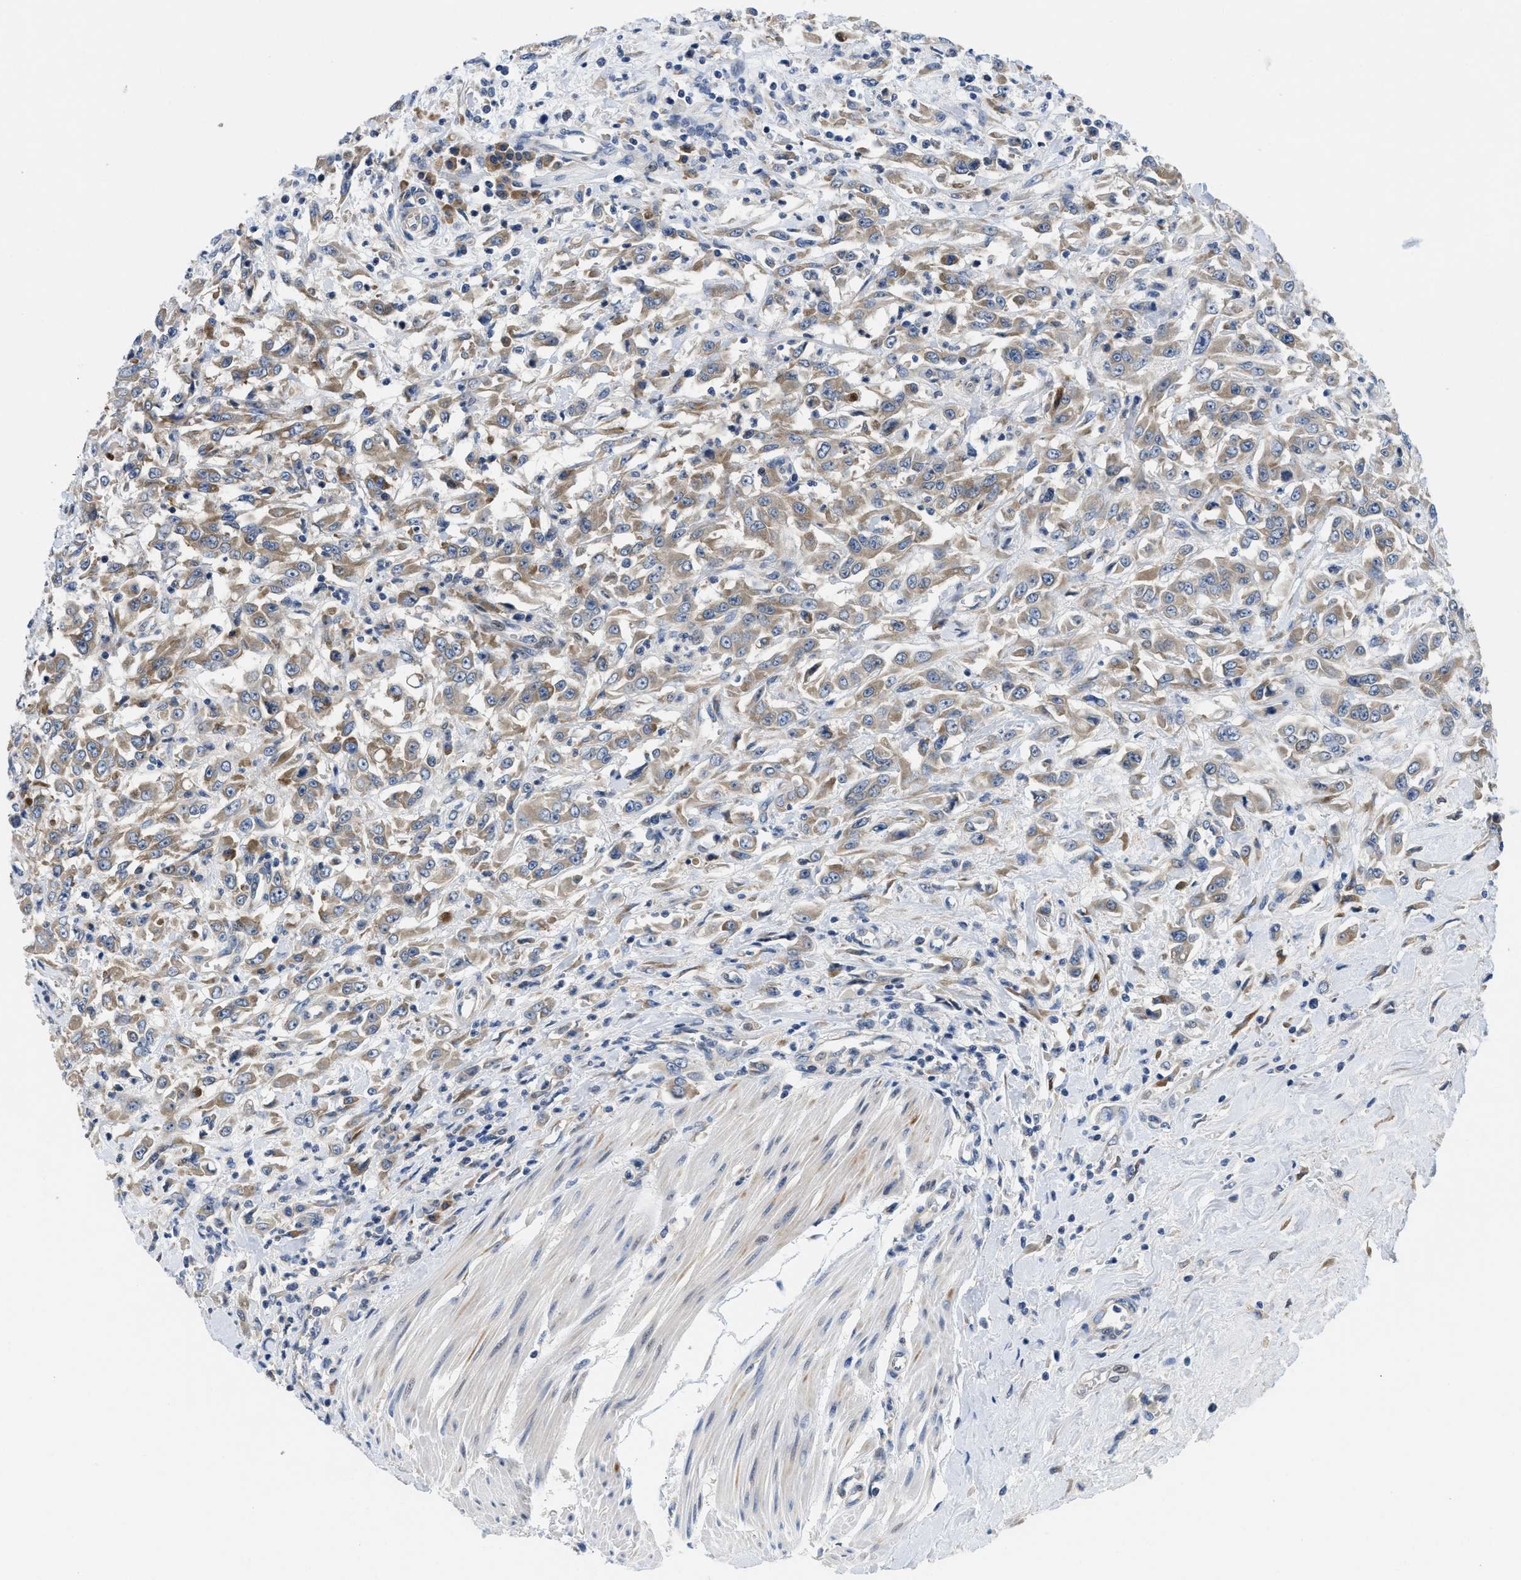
{"staining": {"intensity": "weak", "quantity": ">75%", "location": "cytoplasmic/membranous"}, "tissue": "urothelial cancer", "cell_type": "Tumor cells", "image_type": "cancer", "snomed": [{"axis": "morphology", "description": "Urothelial carcinoma, High grade"}, {"axis": "topography", "description": "Urinary bladder"}], "caption": "The immunohistochemical stain highlights weak cytoplasmic/membranous staining in tumor cells of urothelial cancer tissue.", "gene": "IKBKE", "patient": {"sex": "male", "age": 46}}